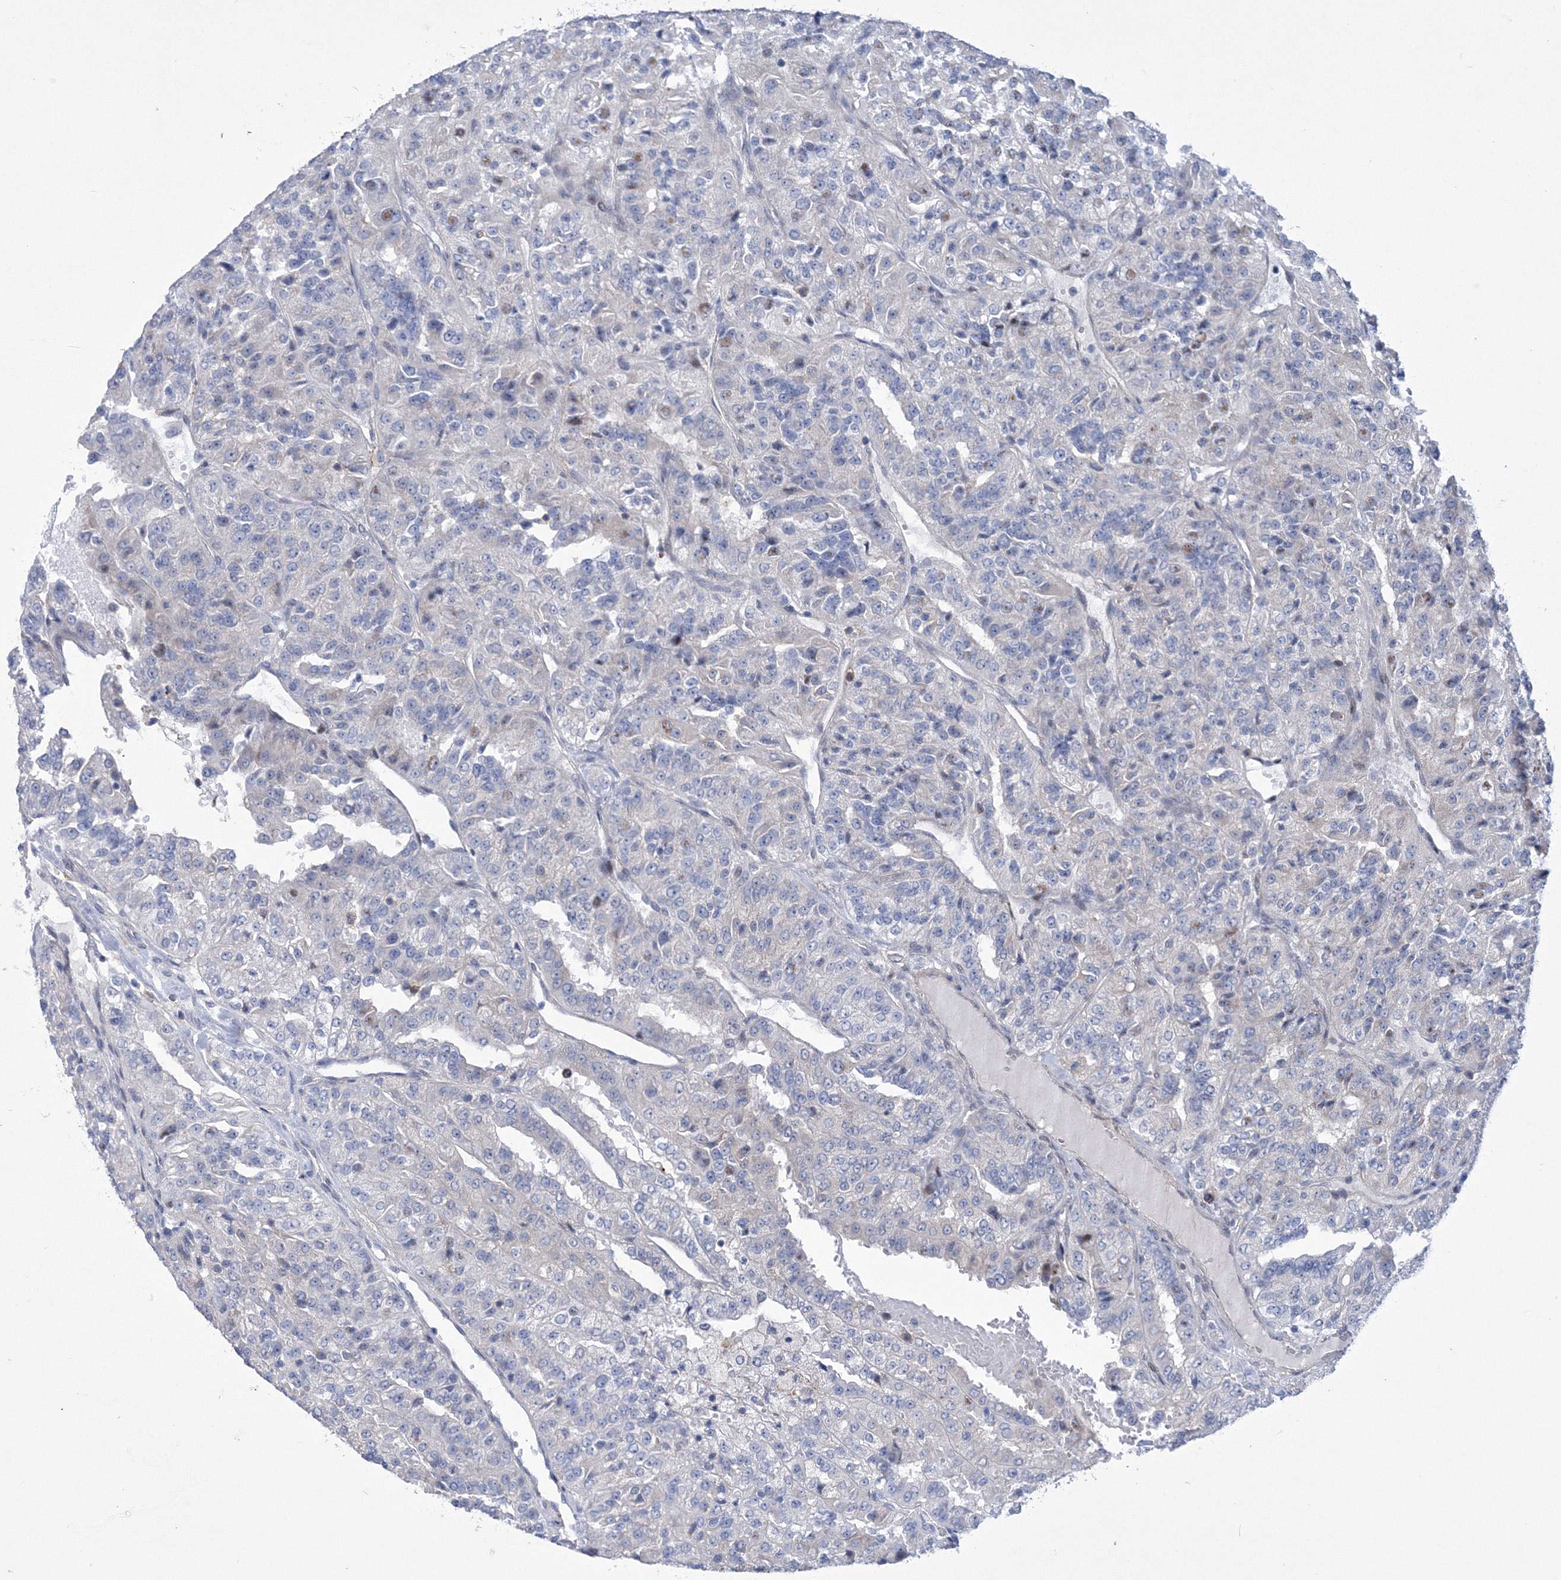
{"staining": {"intensity": "negative", "quantity": "none", "location": "none"}, "tissue": "renal cancer", "cell_type": "Tumor cells", "image_type": "cancer", "snomed": [{"axis": "morphology", "description": "Adenocarcinoma, NOS"}, {"axis": "topography", "description": "Kidney"}], "caption": "This is a photomicrograph of IHC staining of renal cancer, which shows no expression in tumor cells.", "gene": "RNPEPL1", "patient": {"sex": "female", "age": 63}}